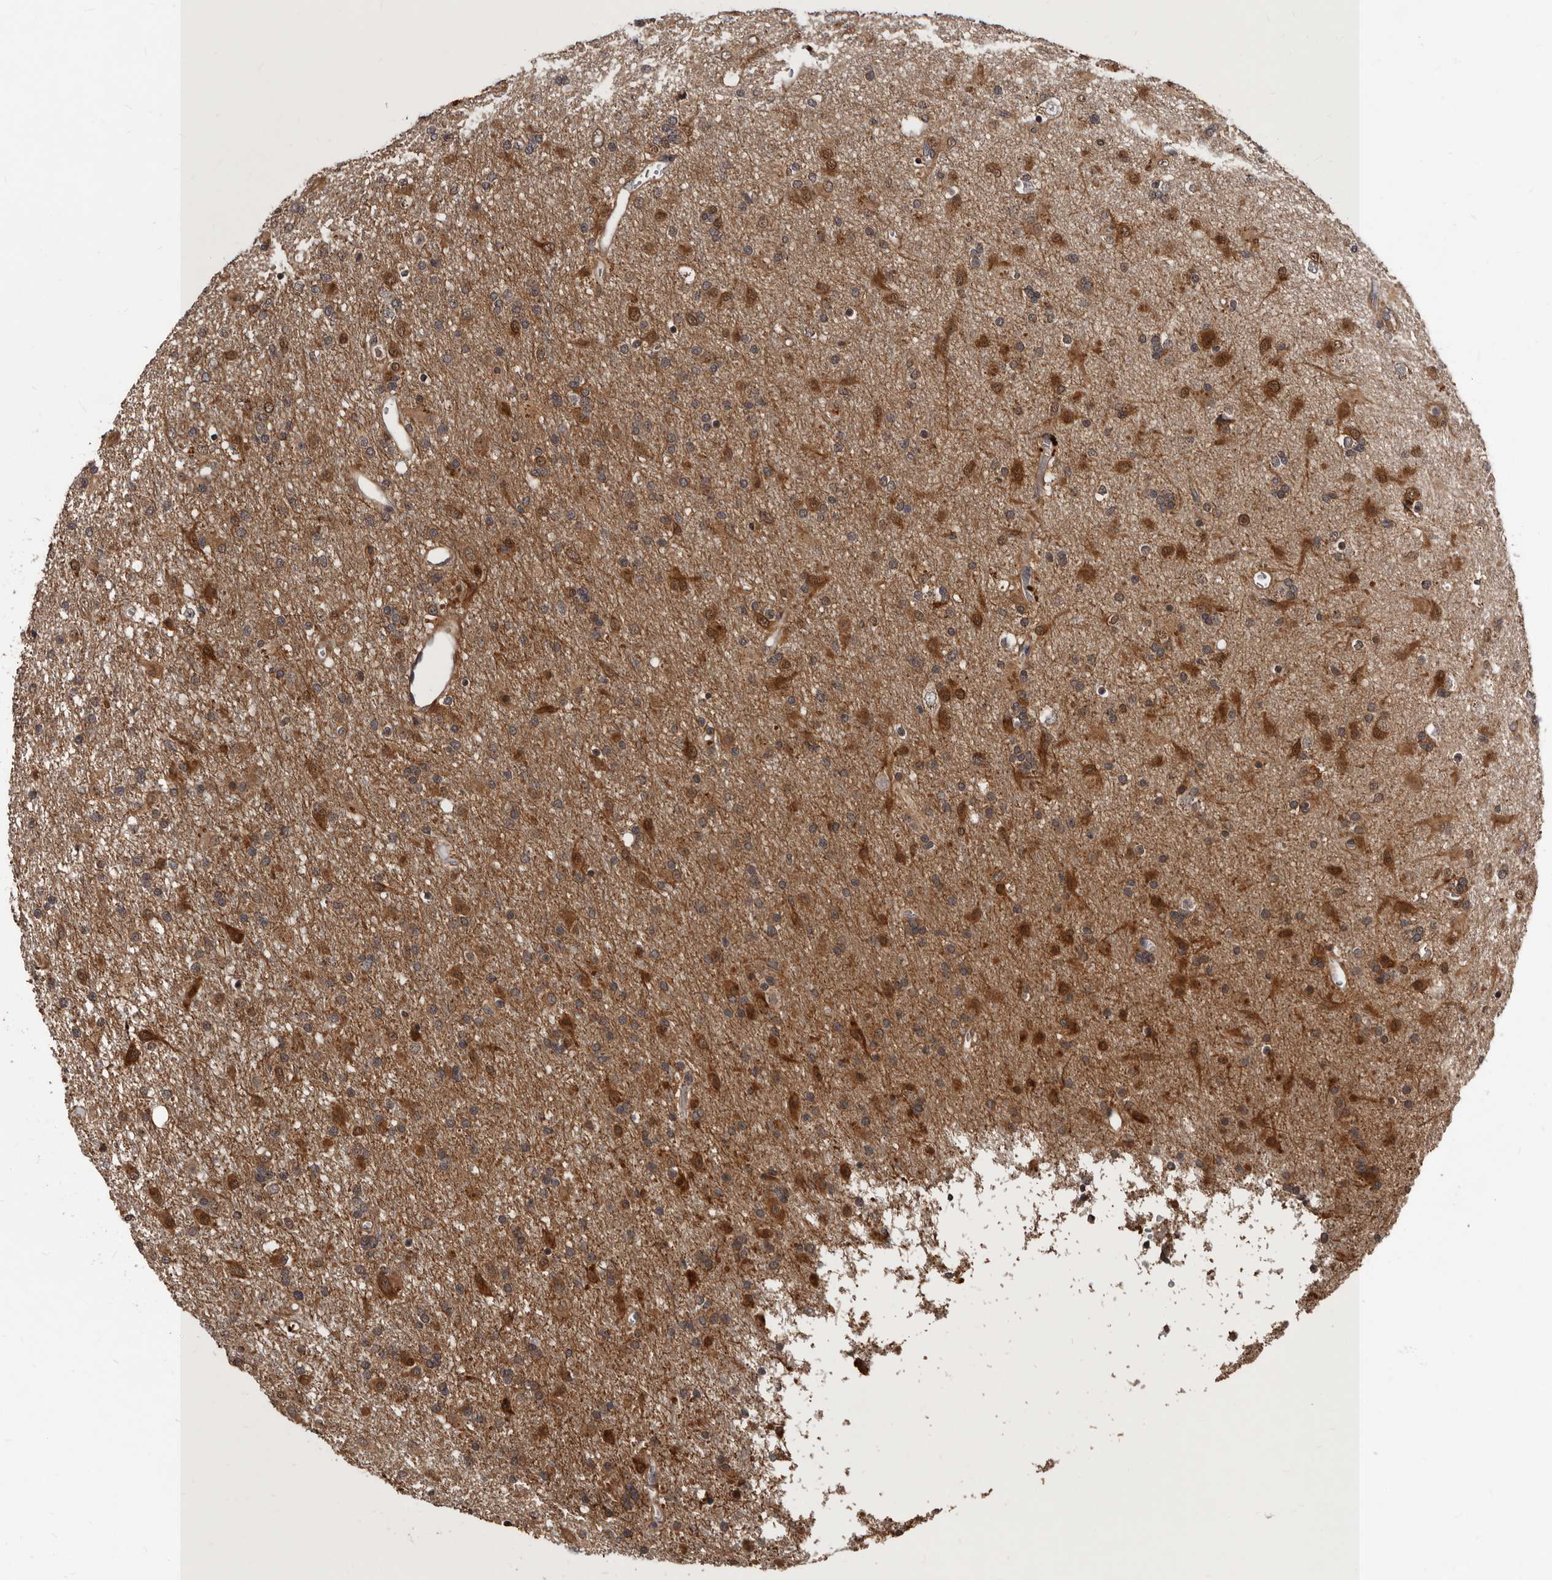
{"staining": {"intensity": "moderate", "quantity": ">75%", "location": "cytoplasmic/membranous"}, "tissue": "glioma", "cell_type": "Tumor cells", "image_type": "cancer", "snomed": [{"axis": "morphology", "description": "Glioma, malignant, Low grade"}, {"axis": "topography", "description": "Brain"}], "caption": "Immunohistochemistry micrograph of neoplastic tissue: human glioma stained using IHC demonstrates medium levels of moderate protein expression localized specifically in the cytoplasmic/membranous of tumor cells, appearing as a cytoplasmic/membranous brown color.", "gene": "PMVK", "patient": {"sex": "male", "age": 65}}